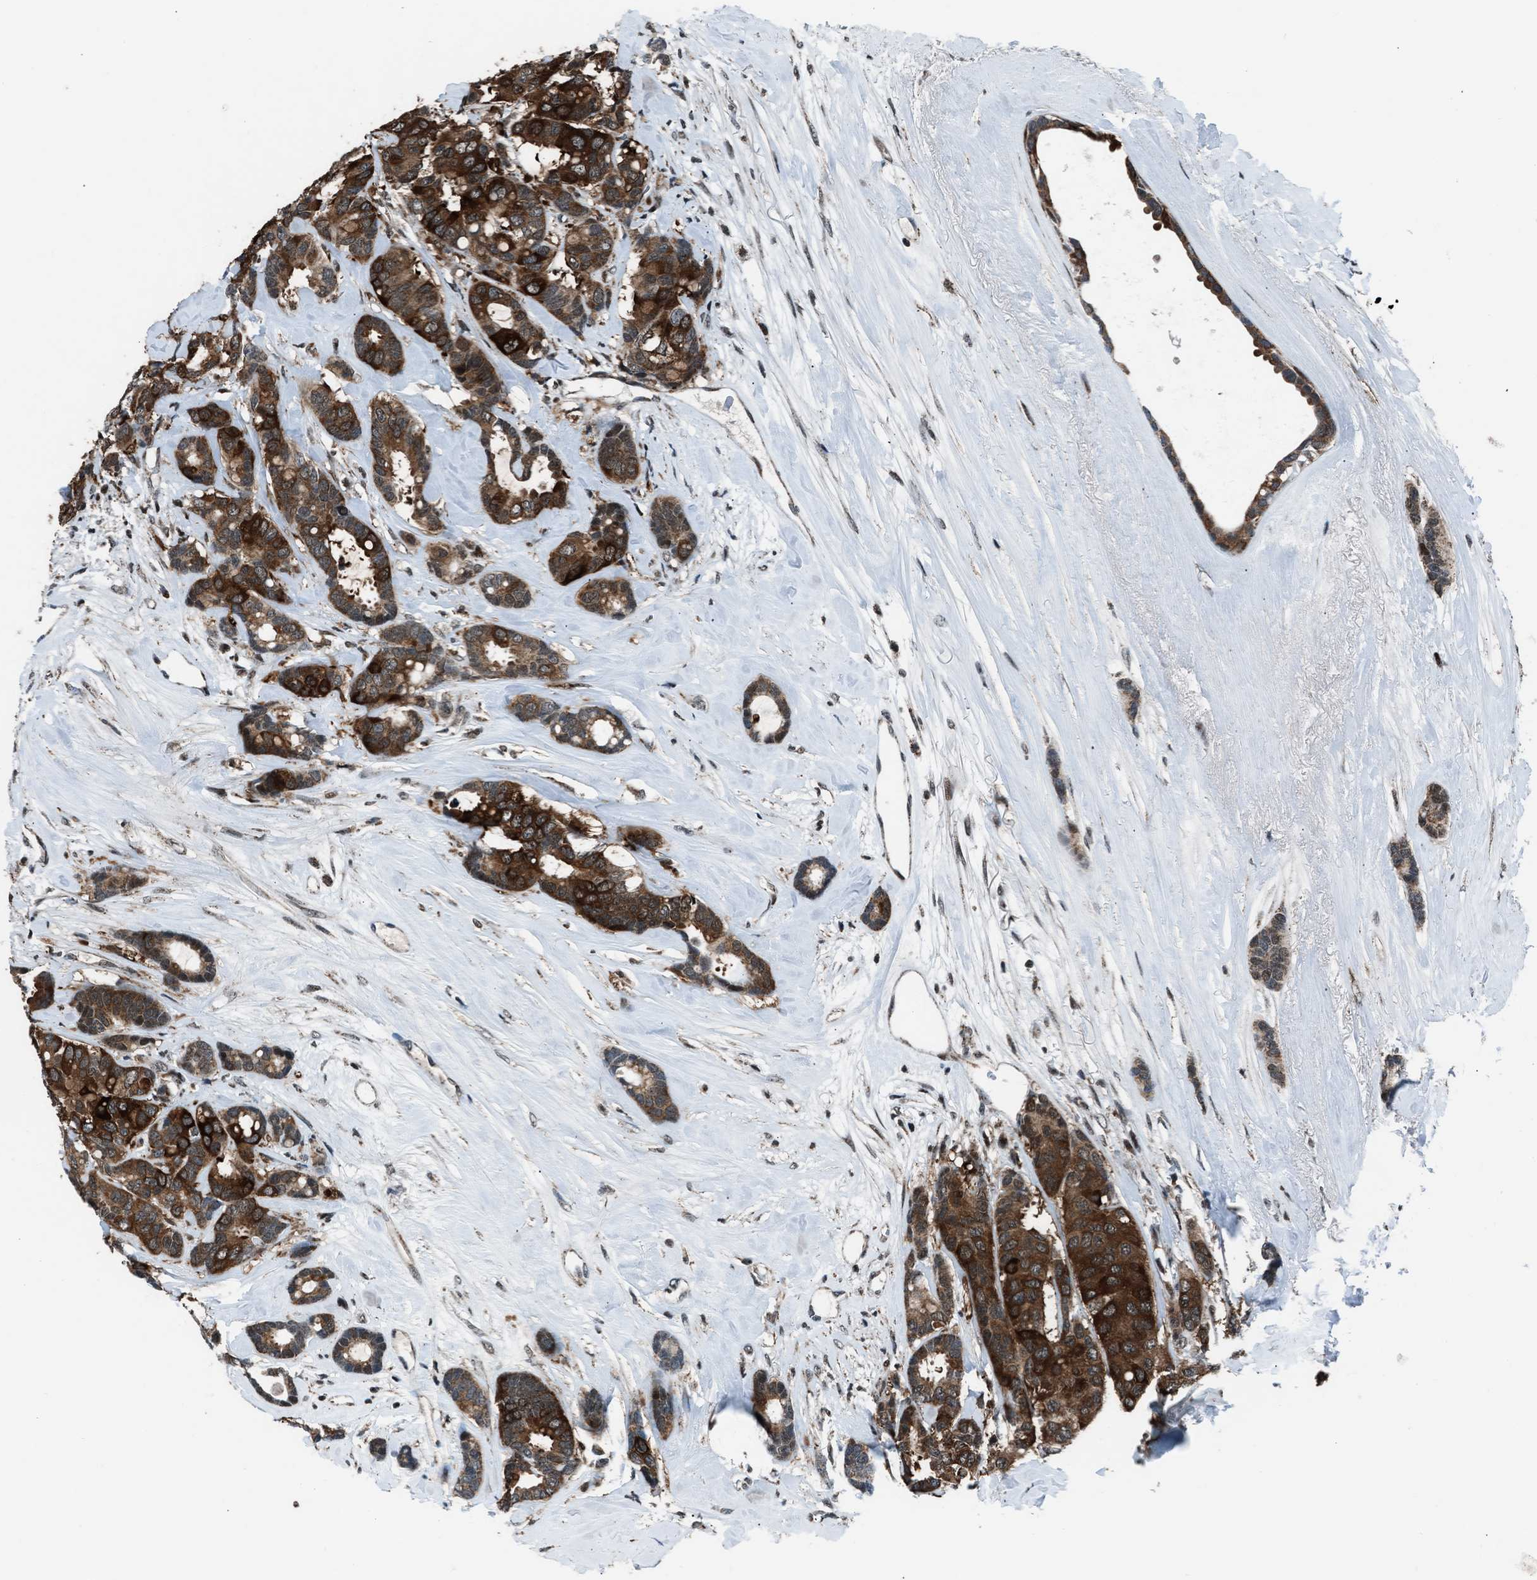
{"staining": {"intensity": "strong", "quantity": ">75%", "location": "cytoplasmic/membranous"}, "tissue": "breast cancer", "cell_type": "Tumor cells", "image_type": "cancer", "snomed": [{"axis": "morphology", "description": "Duct carcinoma"}, {"axis": "topography", "description": "Breast"}], "caption": "DAB immunohistochemical staining of human infiltrating ductal carcinoma (breast) exhibits strong cytoplasmic/membranous protein positivity in about >75% of tumor cells.", "gene": "MORC3", "patient": {"sex": "female", "age": 87}}